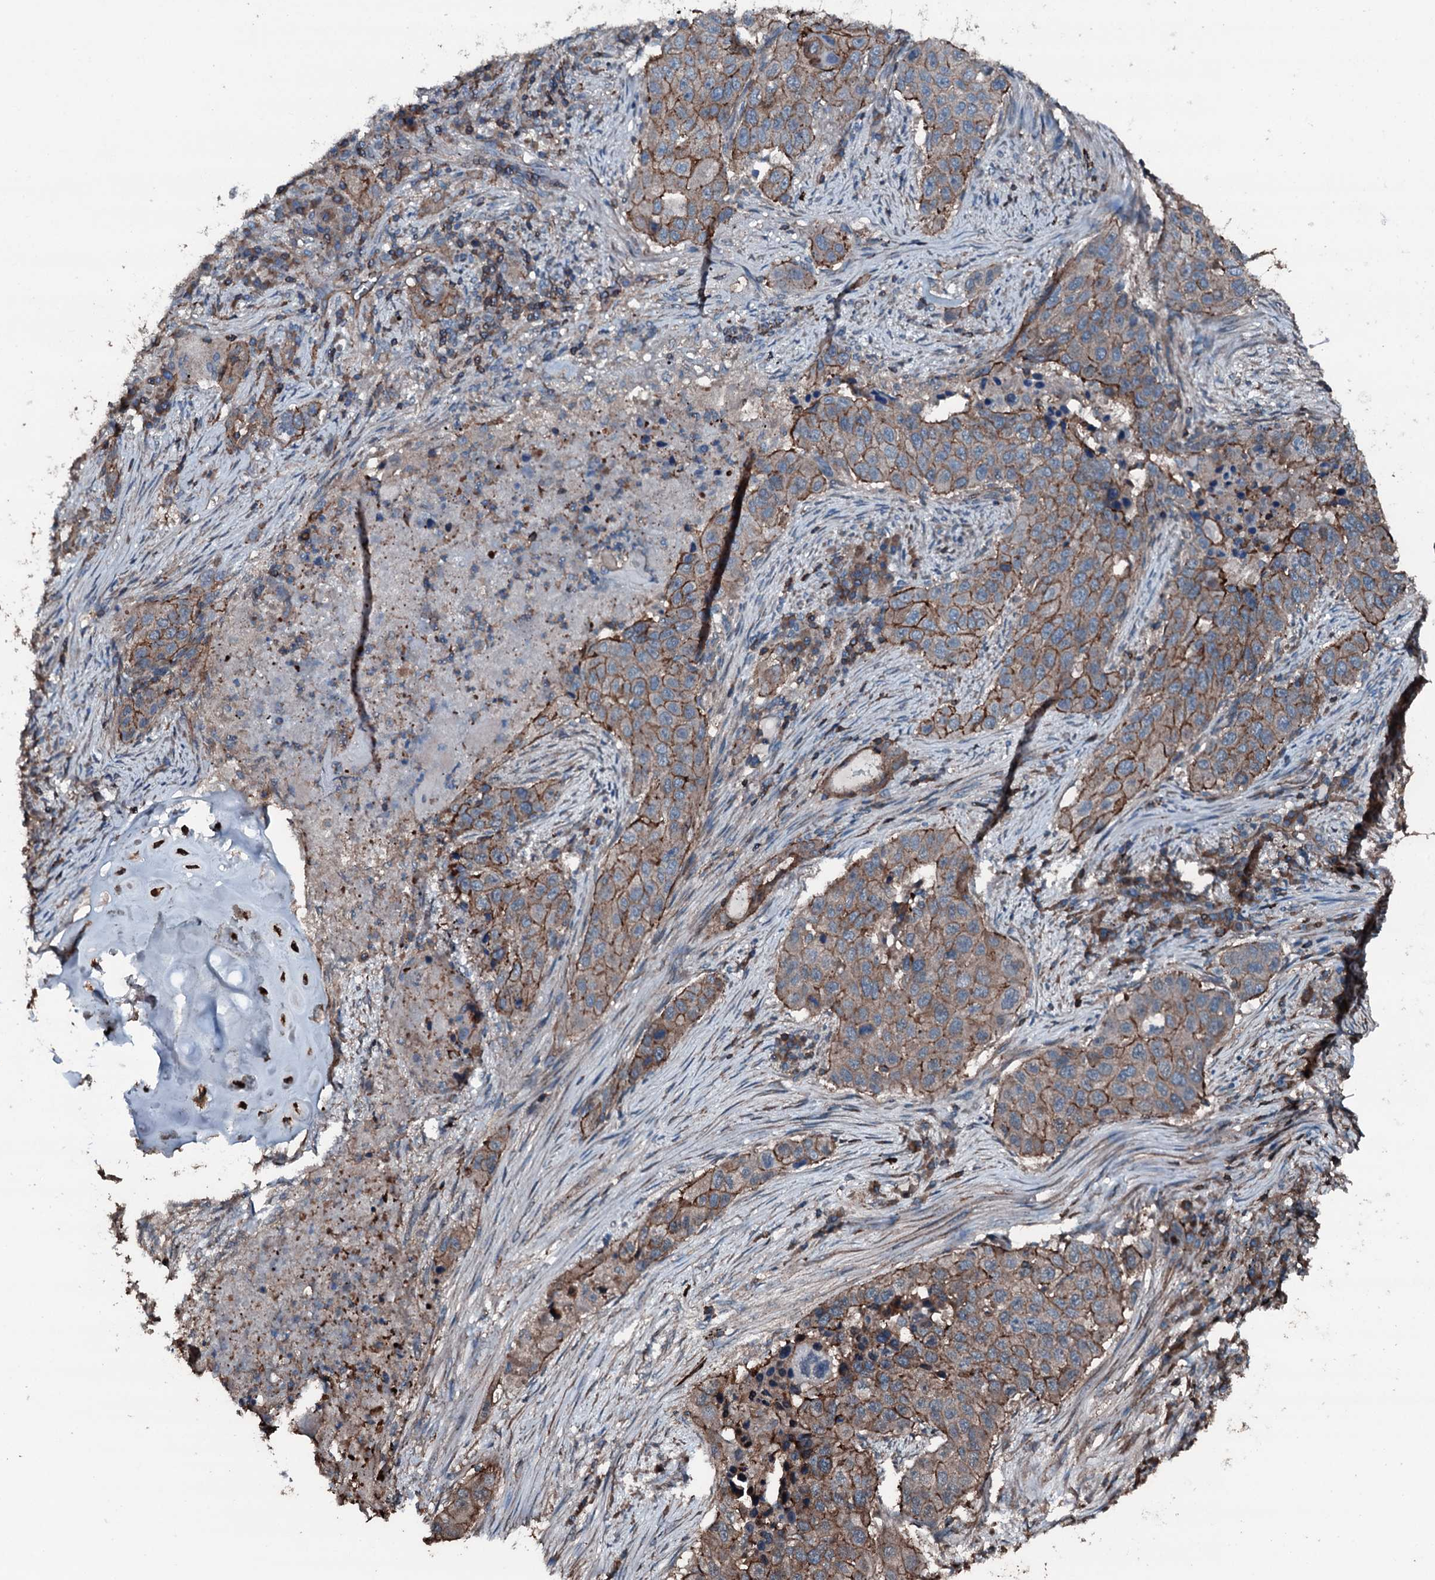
{"staining": {"intensity": "moderate", "quantity": ">75%", "location": "cytoplasmic/membranous"}, "tissue": "lung cancer", "cell_type": "Tumor cells", "image_type": "cancer", "snomed": [{"axis": "morphology", "description": "Squamous cell carcinoma, NOS"}, {"axis": "topography", "description": "Lung"}], "caption": "This image shows lung cancer stained with immunohistochemistry (IHC) to label a protein in brown. The cytoplasmic/membranous of tumor cells show moderate positivity for the protein. Nuclei are counter-stained blue.", "gene": "SLC25A38", "patient": {"sex": "female", "age": 63}}